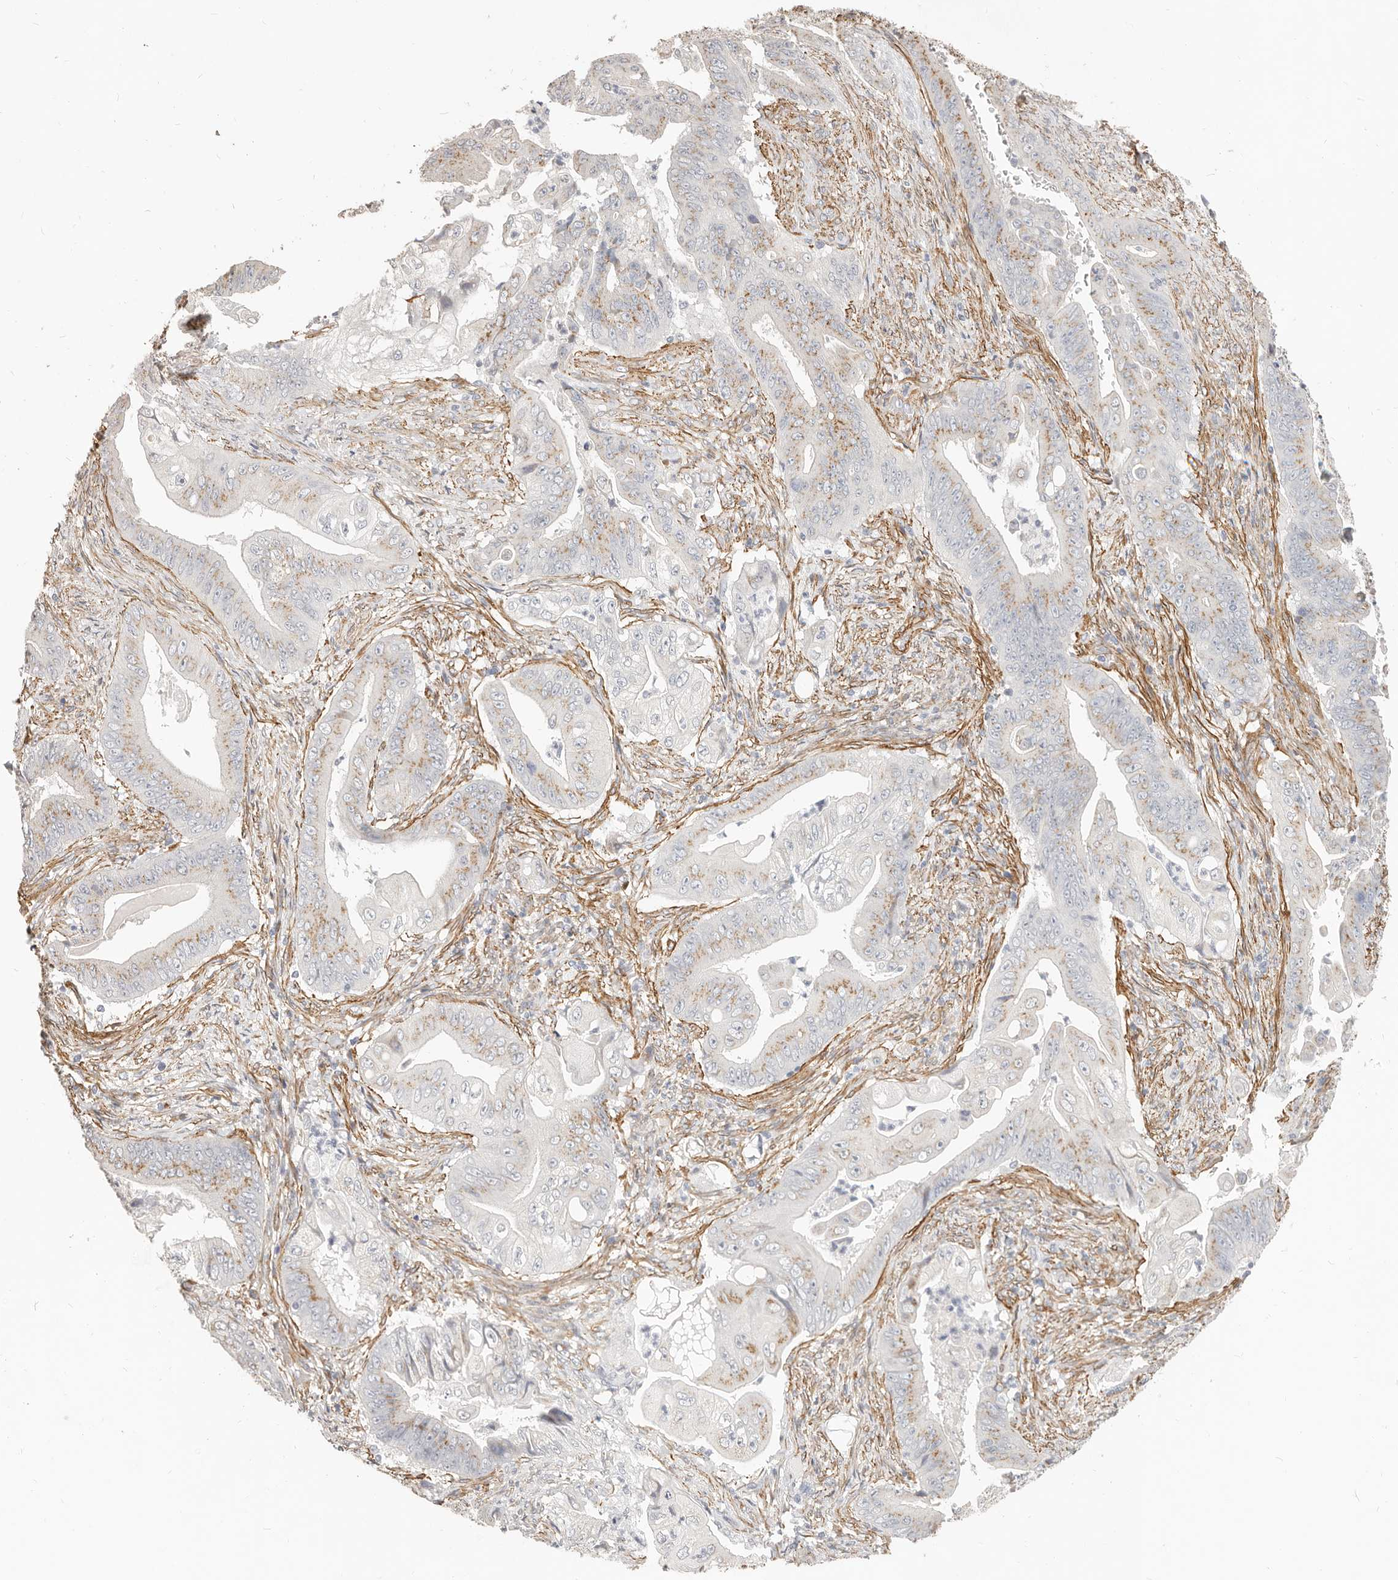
{"staining": {"intensity": "weak", "quantity": "25%-75%", "location": "cytoplasmic/membranous"}, "tissue": "stomach cancer", "cell_type": "Tumor cells", "image_type": "cancer", "snomed": [{"axis": "morphology", "description": "Adenocarcinoma, NOS"}, {"axis": "topography", "description": "Stomach"}], "caption": "A high-resolution histopathology image shows immunohistochemistry (IHC) staining of stomach cancer (adenocarcinoma), which displays weak cytoplasmic/membranous positivity in approximately 25%-75% of tumor cells.", "gene": "RABAC1", "patient": {"sex": "female", "age": 73}}